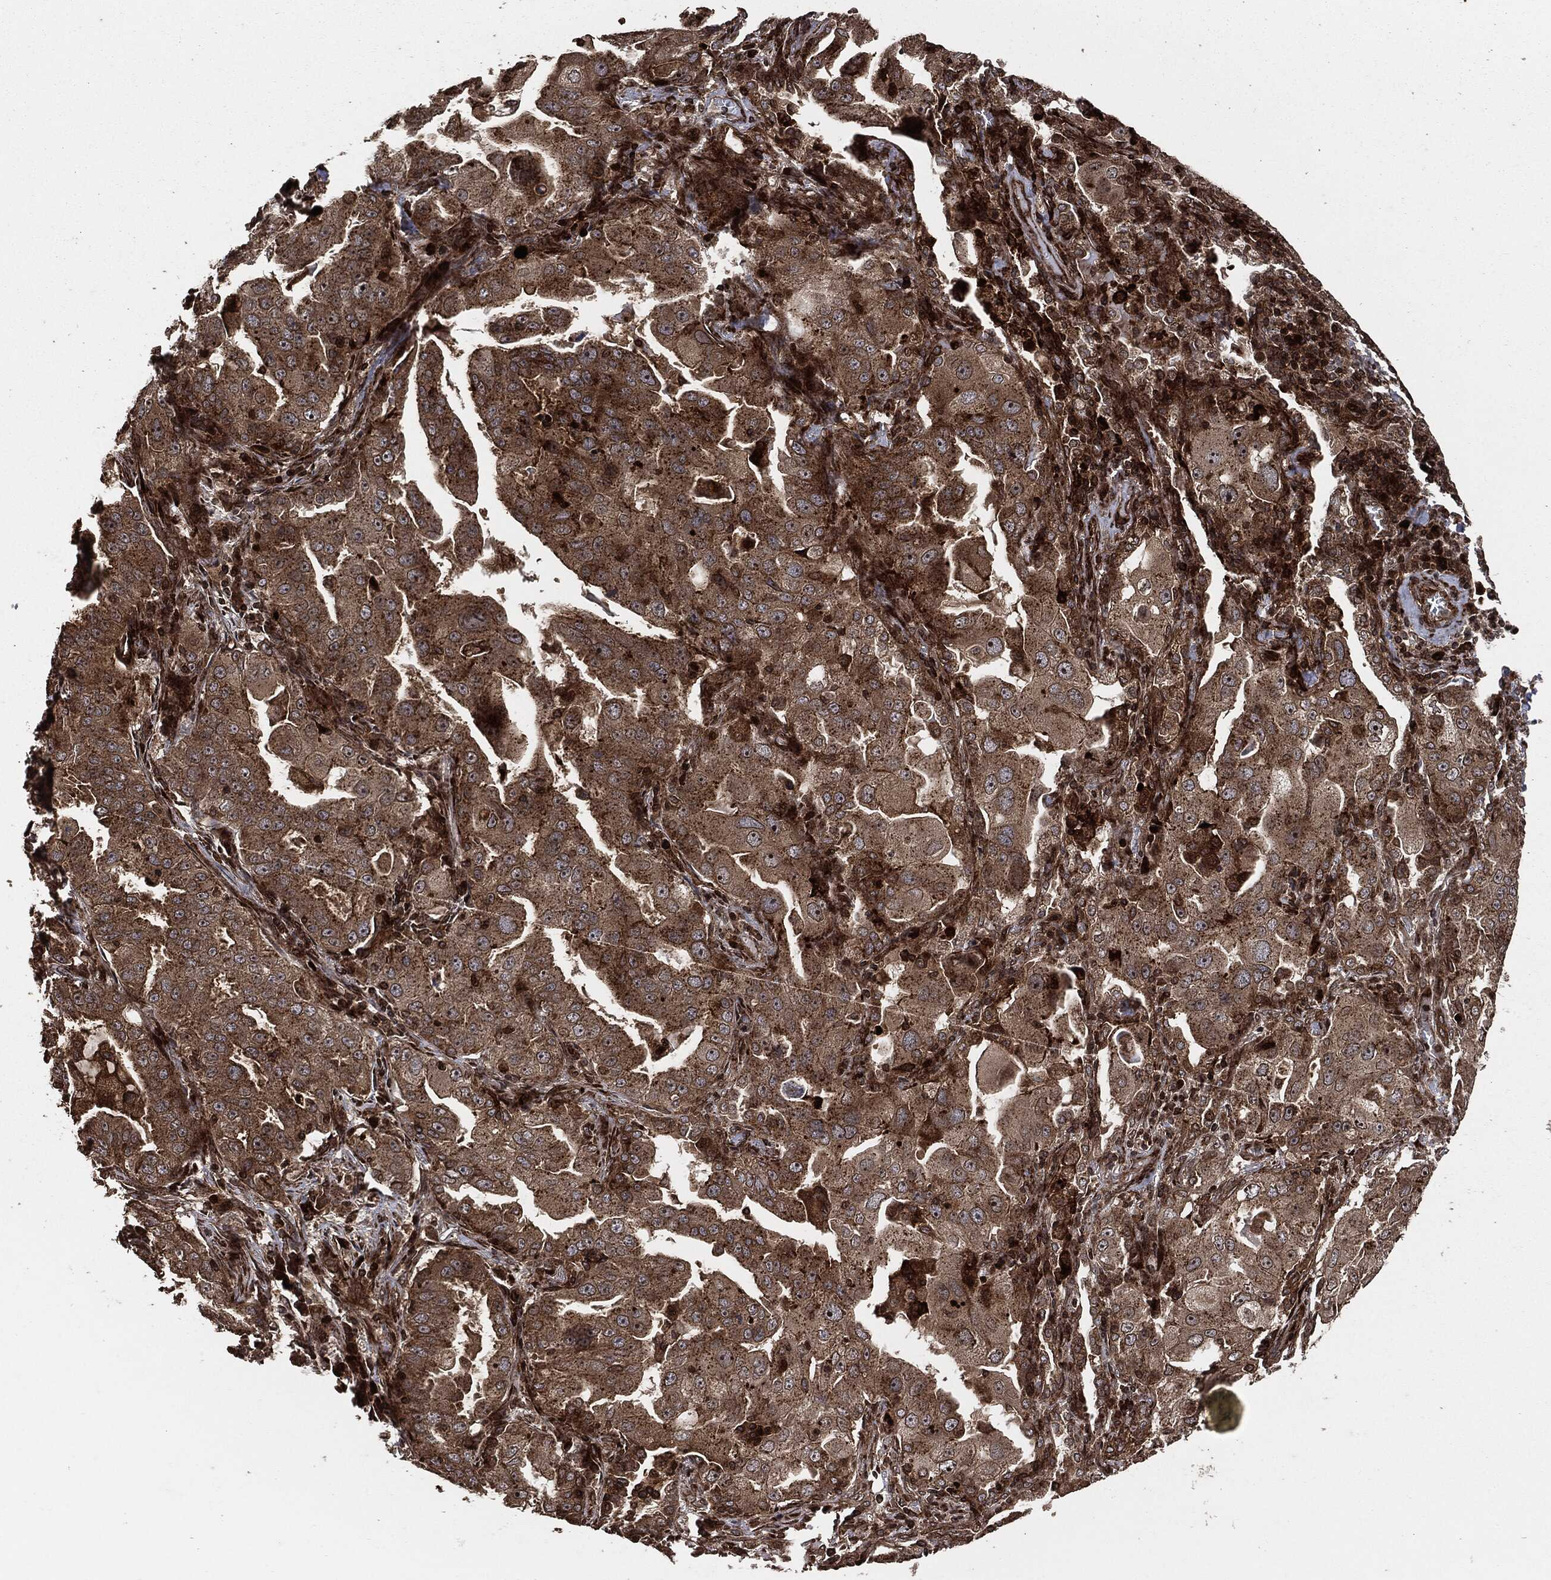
{"staining": {"intensity": "moderate", "quantity": ">75%", "location": "cytoplasmic/membranous"}, "tissue": "lung cancer", "cell_type": "Tumor cells", "image_type": "cancer", "snomed": [{"axis": "morphology", "description": "Adenocarcinoma, NOS"}, {"axis": "topography", "description": "Lung"}], "caption": "Moderate cytoplasmic/membranous expression is appreciated in about >75% of tumor cells in lung cancer (adenocarcinoma). The staining is performed using DAB brown chromogen to label protein expression. The nuclei are counter-stained blue using hematoxylin.", "gene": "IFIT1", "patient": {"sex": "female", "age": 61}}